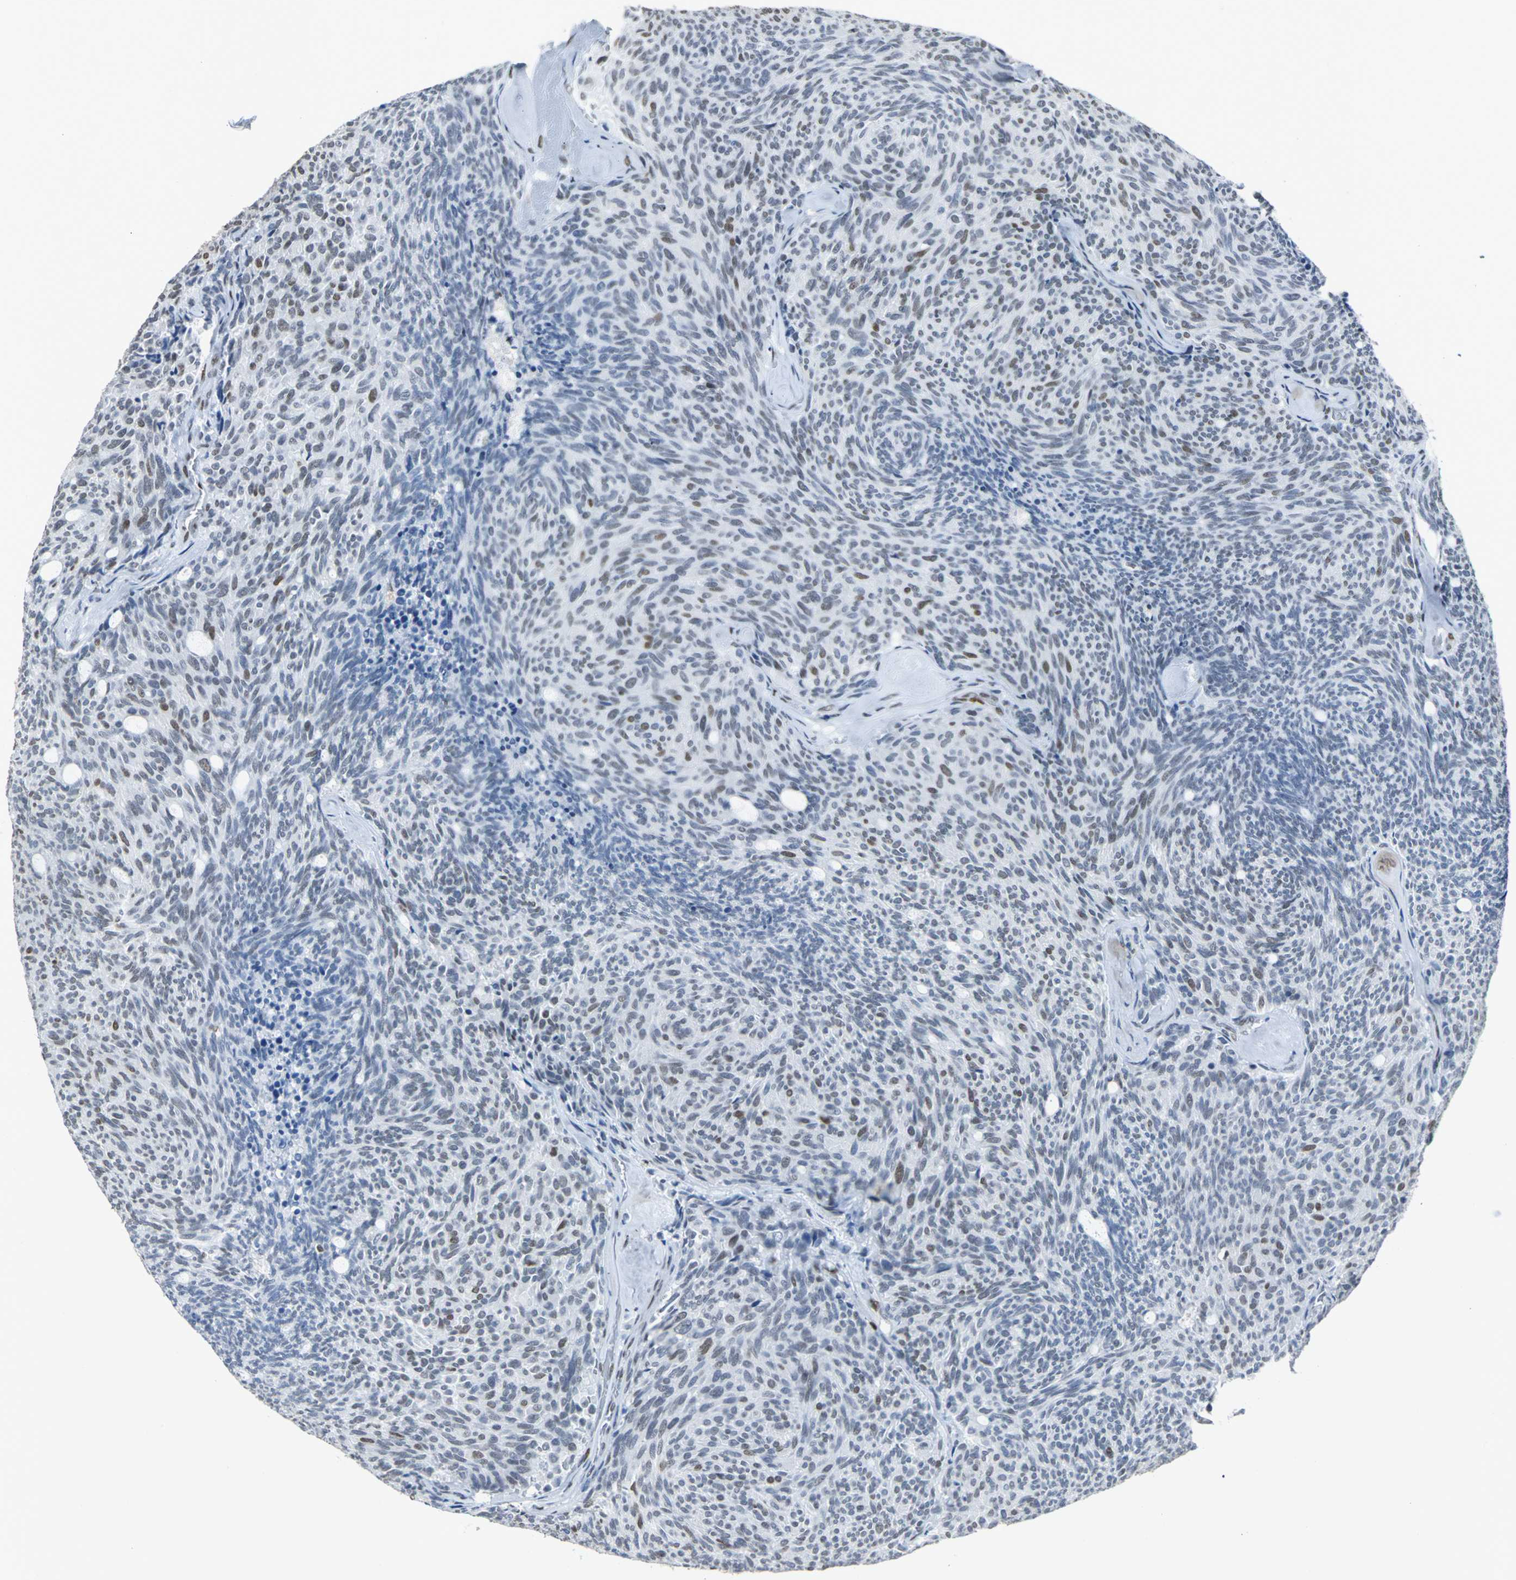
{"staining": {"intensity": "moderate", "quantity": "<25%", "location": "nuclear"}, "tissue": "carcinoid", "cell_type": "Tumor cells", "image_type": "cancer", "snomed": [{"axis": "morphology", "description": "Carcinoid, malignant, NOS"}, {"axis": "topography", "description": "Pancreas"}], "caption": "IHC image of neoplastic tissue: human carcinoid stained using IHC shows low levels of moderate protein expression localized specifically in the nuclear of tumor cells, appearing as a nuclear brown color.", "gene": "HNRNPD", "patient": {"sex": "female", "age": 54}}